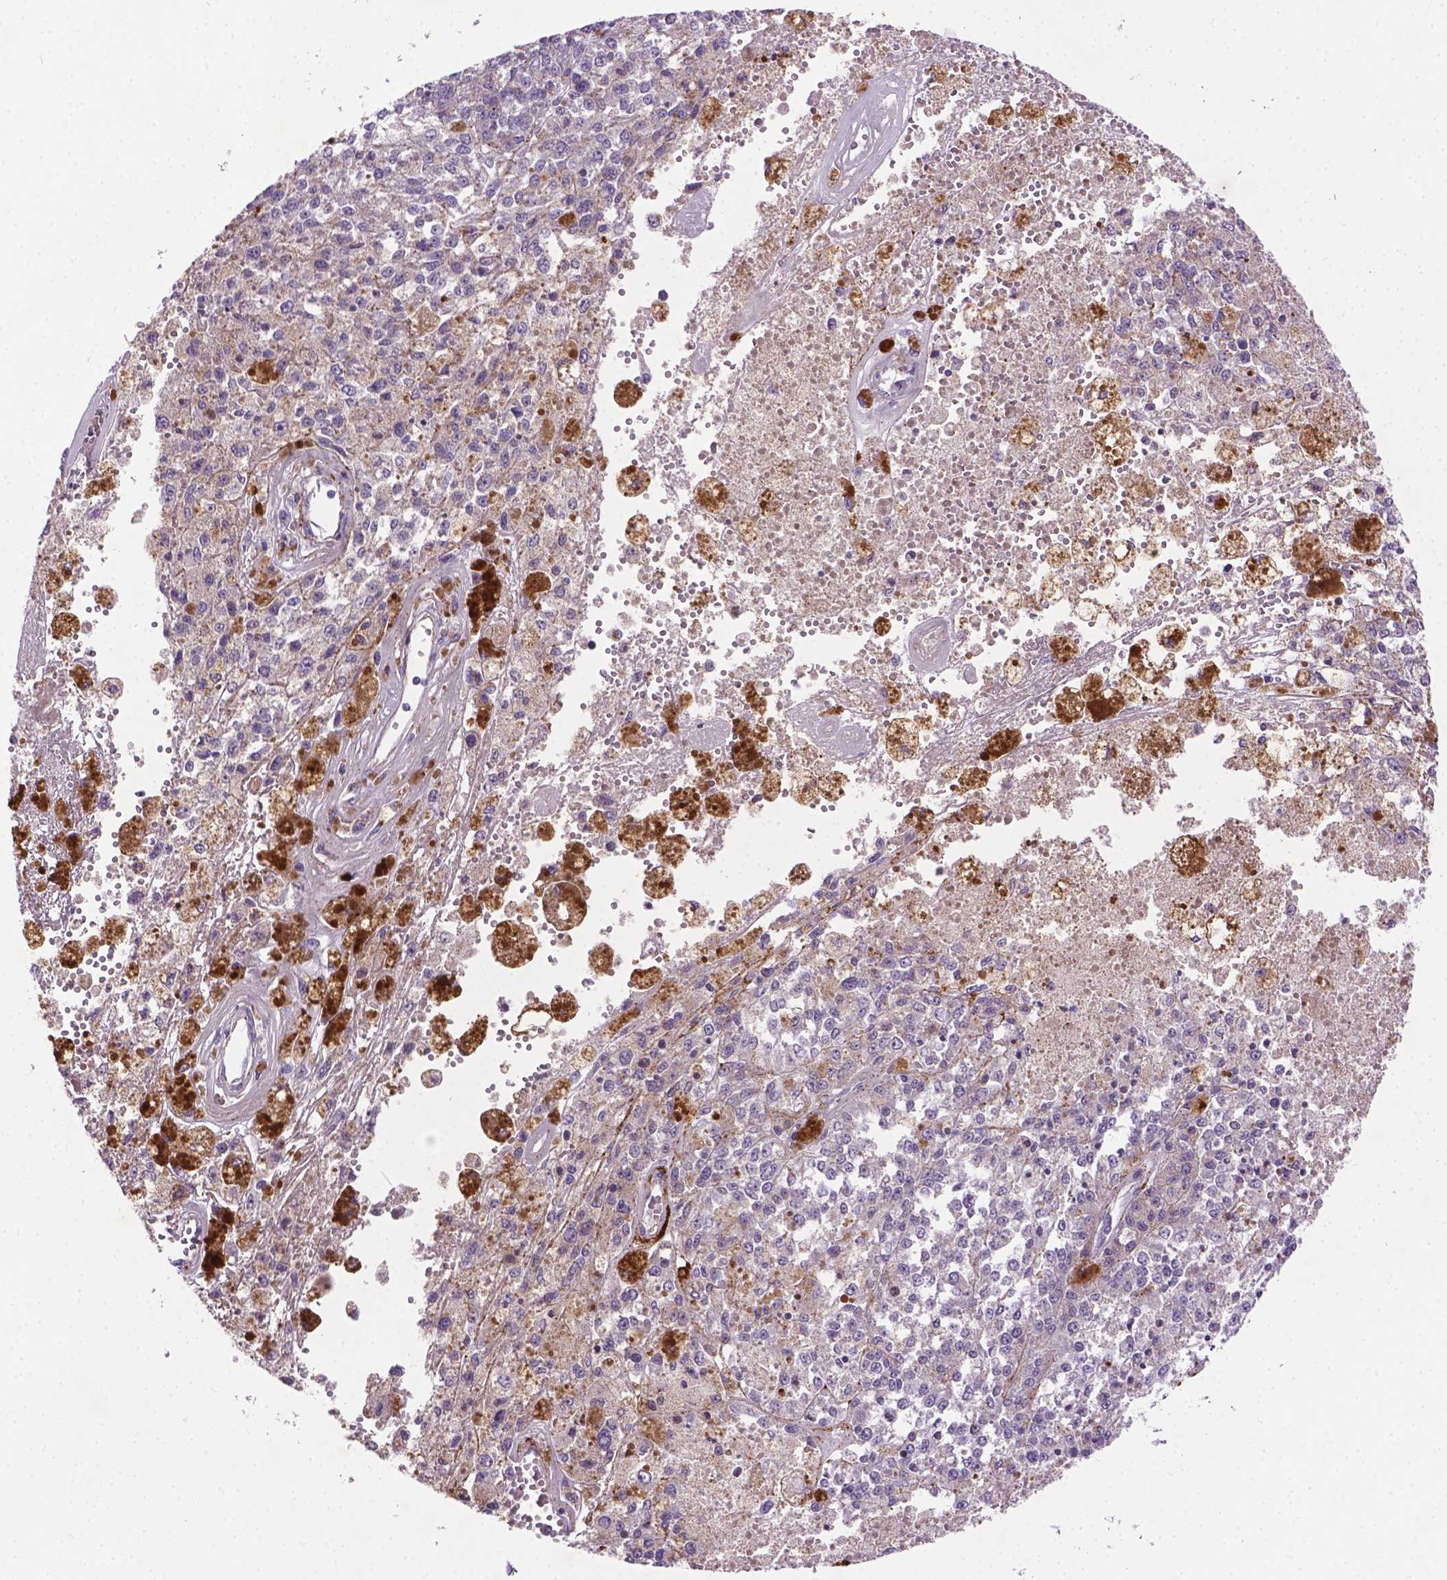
{"staining": {"intensity": "negative", "quantity": "none", "location": "none"}, "tissue": "melanoma", "cell_type": "Tumor cells", "image_type": "cancer", "snomed": [{"axis": "morphology", "description": "Malignant melanoma, Metastatic site"}, {"axis": "topography", "description": "Lymph node"}], "caption": "DAB immunohistochemical staining of human melanoma shows no significant expression in tumor cells.", "gene": "CCER2", "patient": {"sex": "female", "age": 64}}